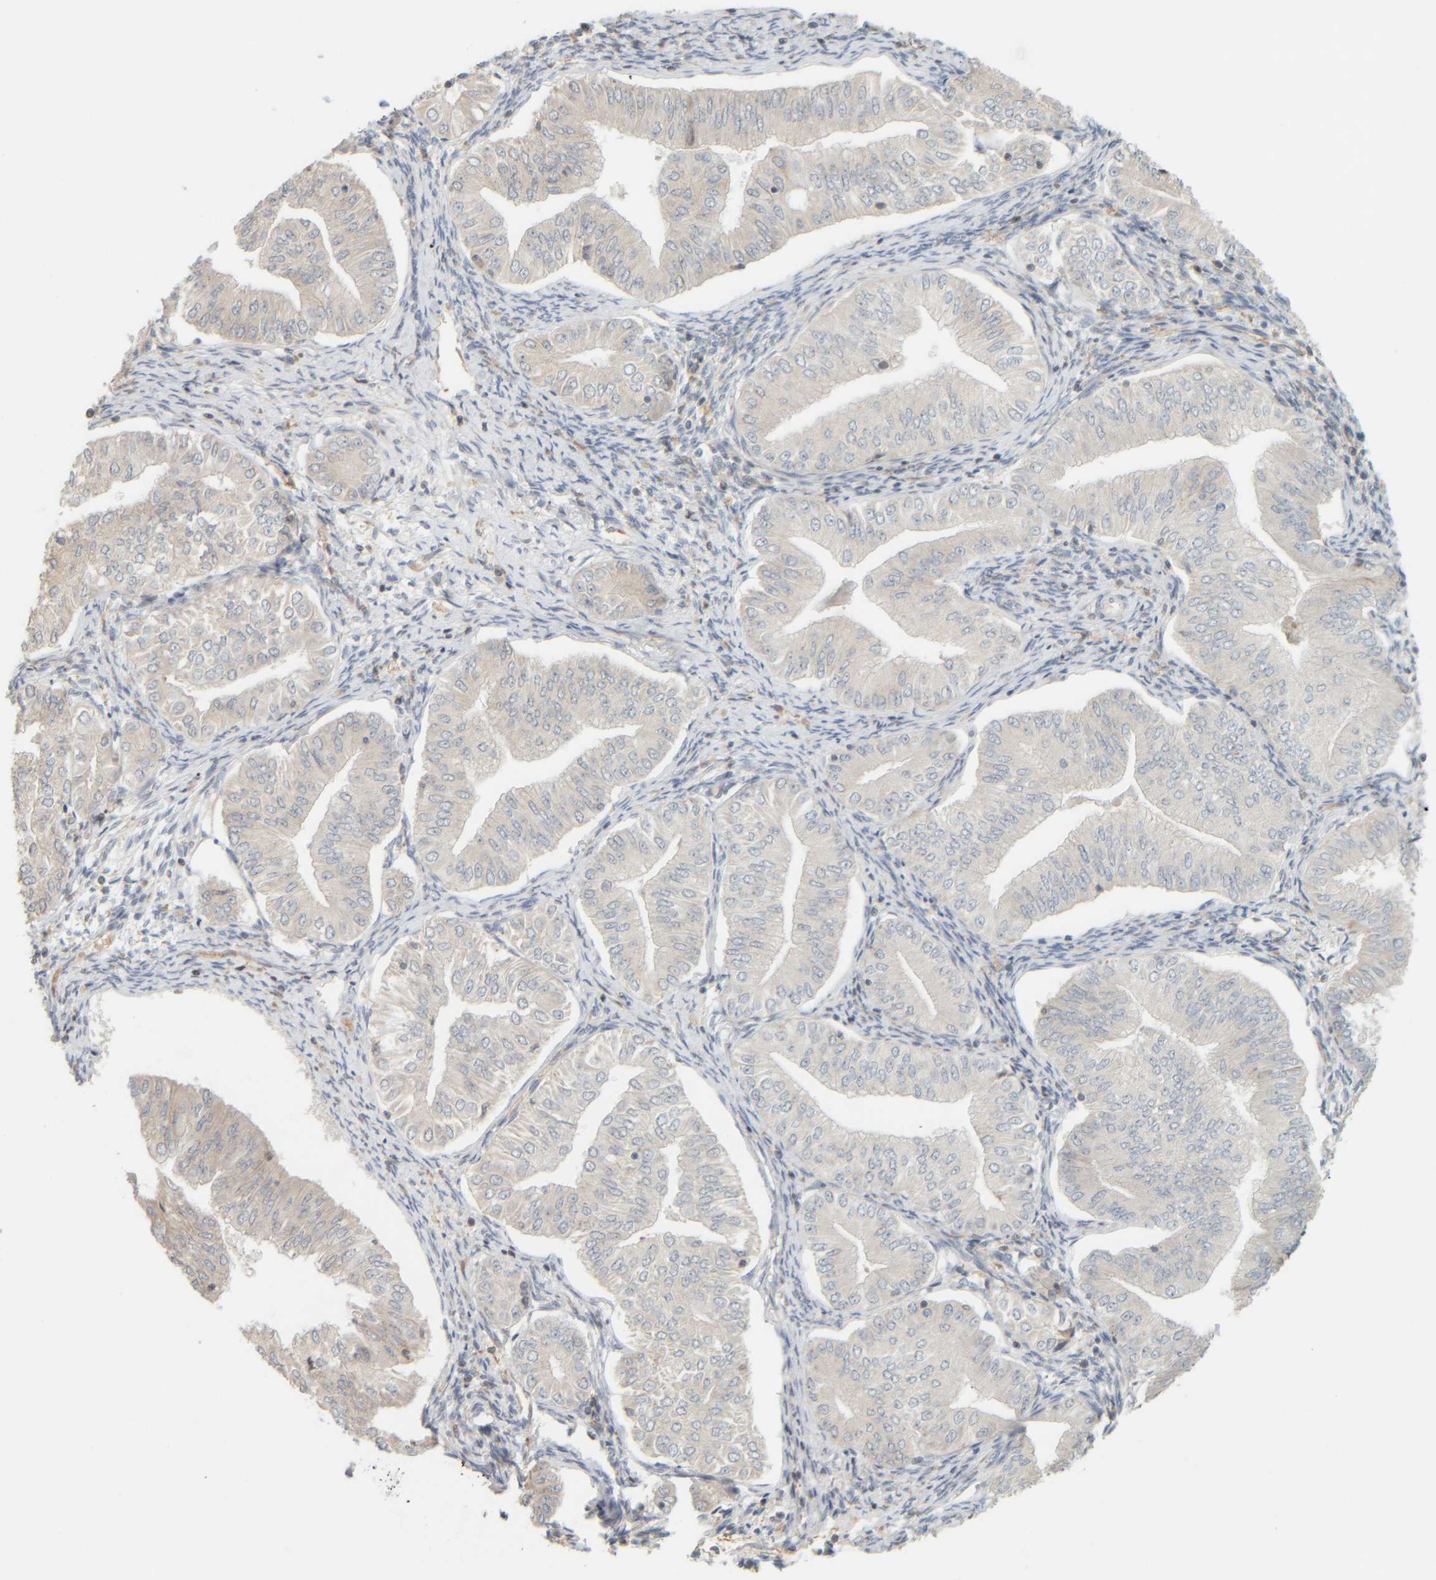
{"staining": {"intensity": "negative", "quantity": "none", "location": "none"}, "tissue": "endometrial cancer", "cell_type": "Tumor cells", "image_type": "cancer", "snomed": [{"axis": "morphology", "description": "Normal tissue, NOS"}, {"axis": "morphology", "description": "Adenocarcinoma, NOS"}, {"axis": "topography", "description": "Endometrium"}], "caption": "Immunohistochemistry (IHC) photomicrograph of neoplastic tissue: adenocarcinoma (endometrial) stained with DAB (3,3'-diaminobenzidine) exhibits no significant protein expression in tumor cells.", "gene": "PTGES3L-AARSD1", "patient": {"sex": "female", "age": 53}}